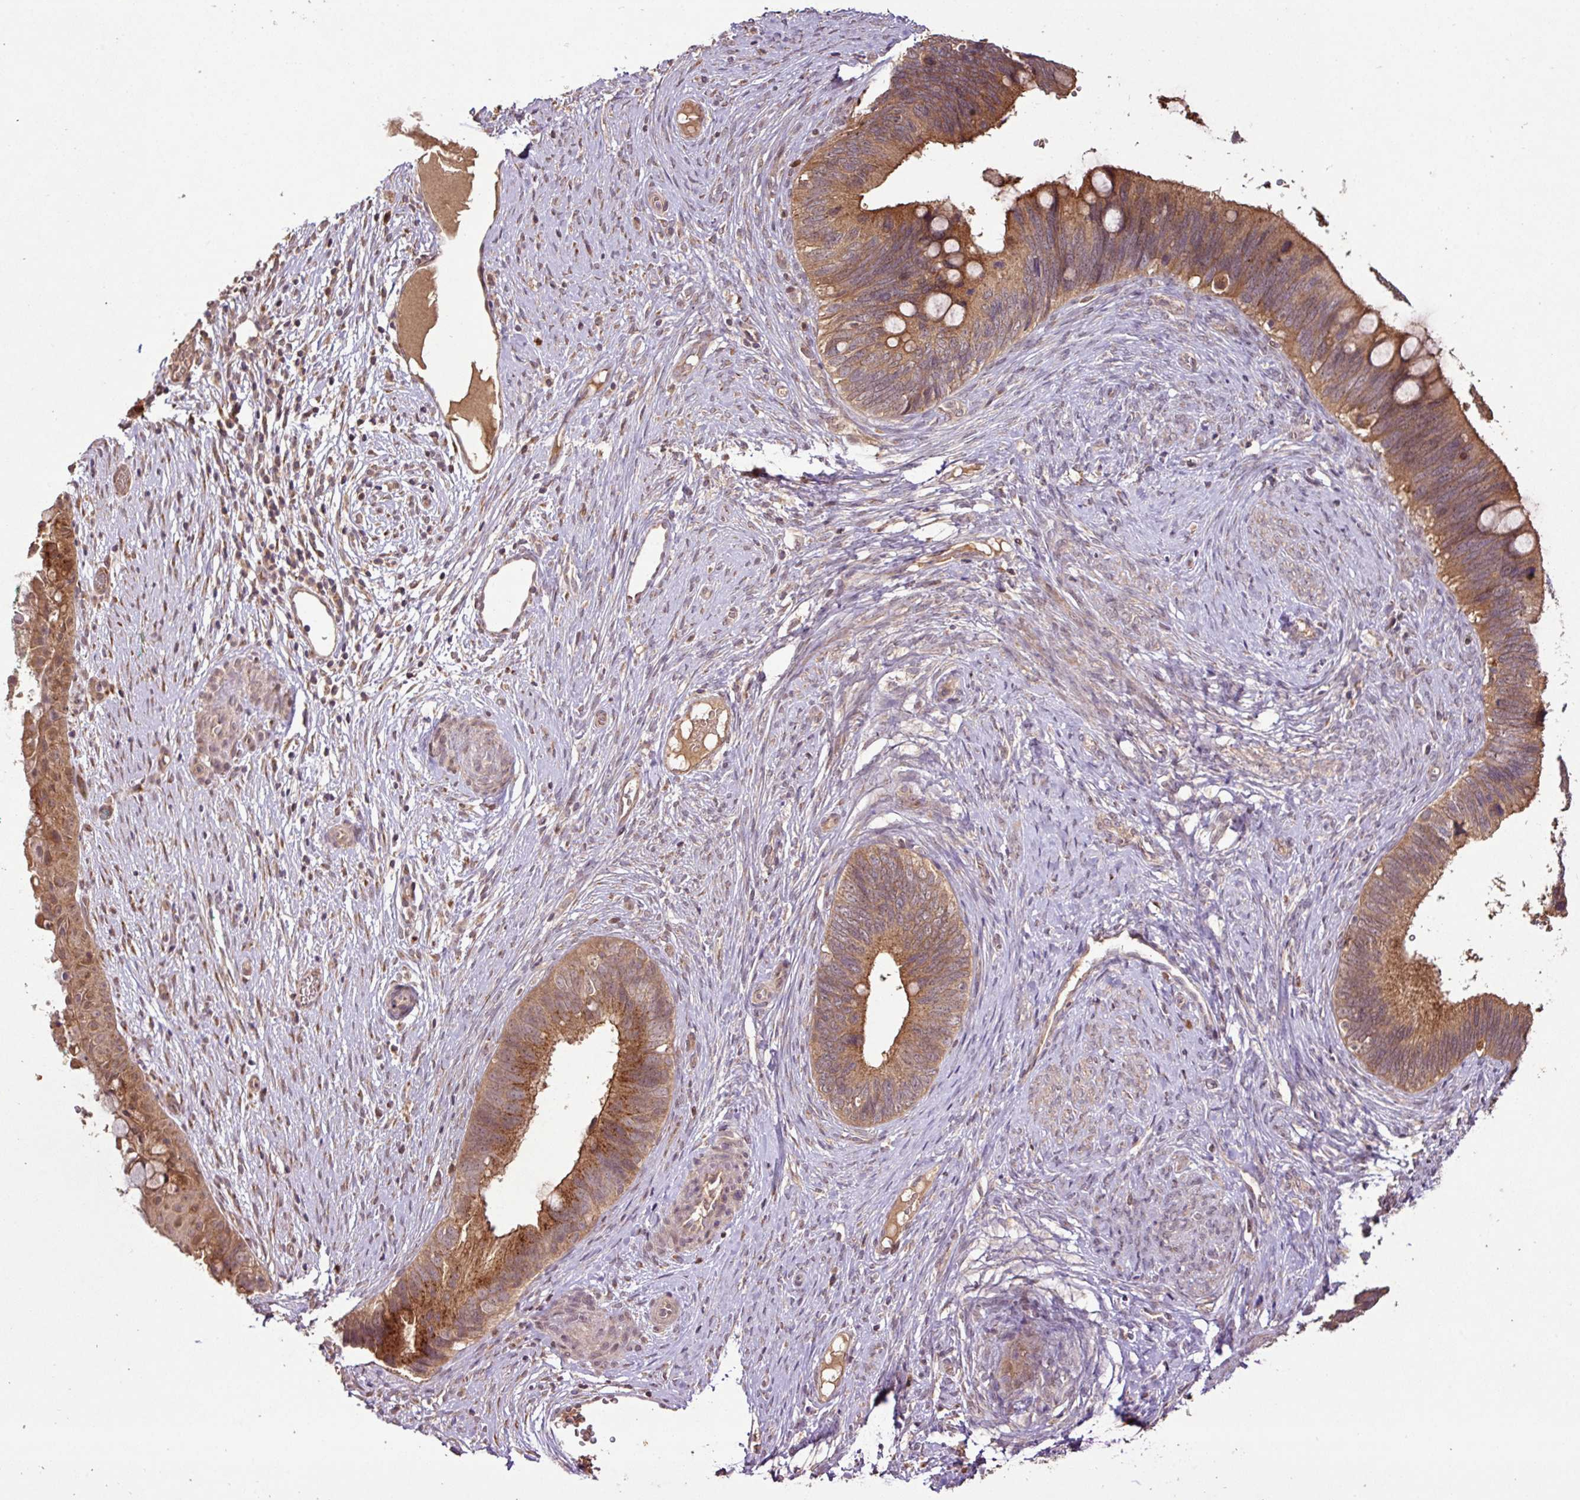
{"staining": {"intensity": "moderate", "quantity": ">75%", "location": "cytoplasmic/membranous"}, "tissue": "cervical cancer", "cell_type": "Tumor cells", "image_type": "cancer", "snomed": [{"axis": "morphology", "description": "Adenocarcinoma, NOS"}, {"axis": "topography", "description": "Cervix"}], "caption": "Immunohistochemistry (IHC) of adenocarcinoma (cervical) reveals medium levels of moderate cytoplasmic/membranous staining in about >75% of tumor cells.", "gene": "FAIM", "patient": {"sex": "female", "age": 42}}